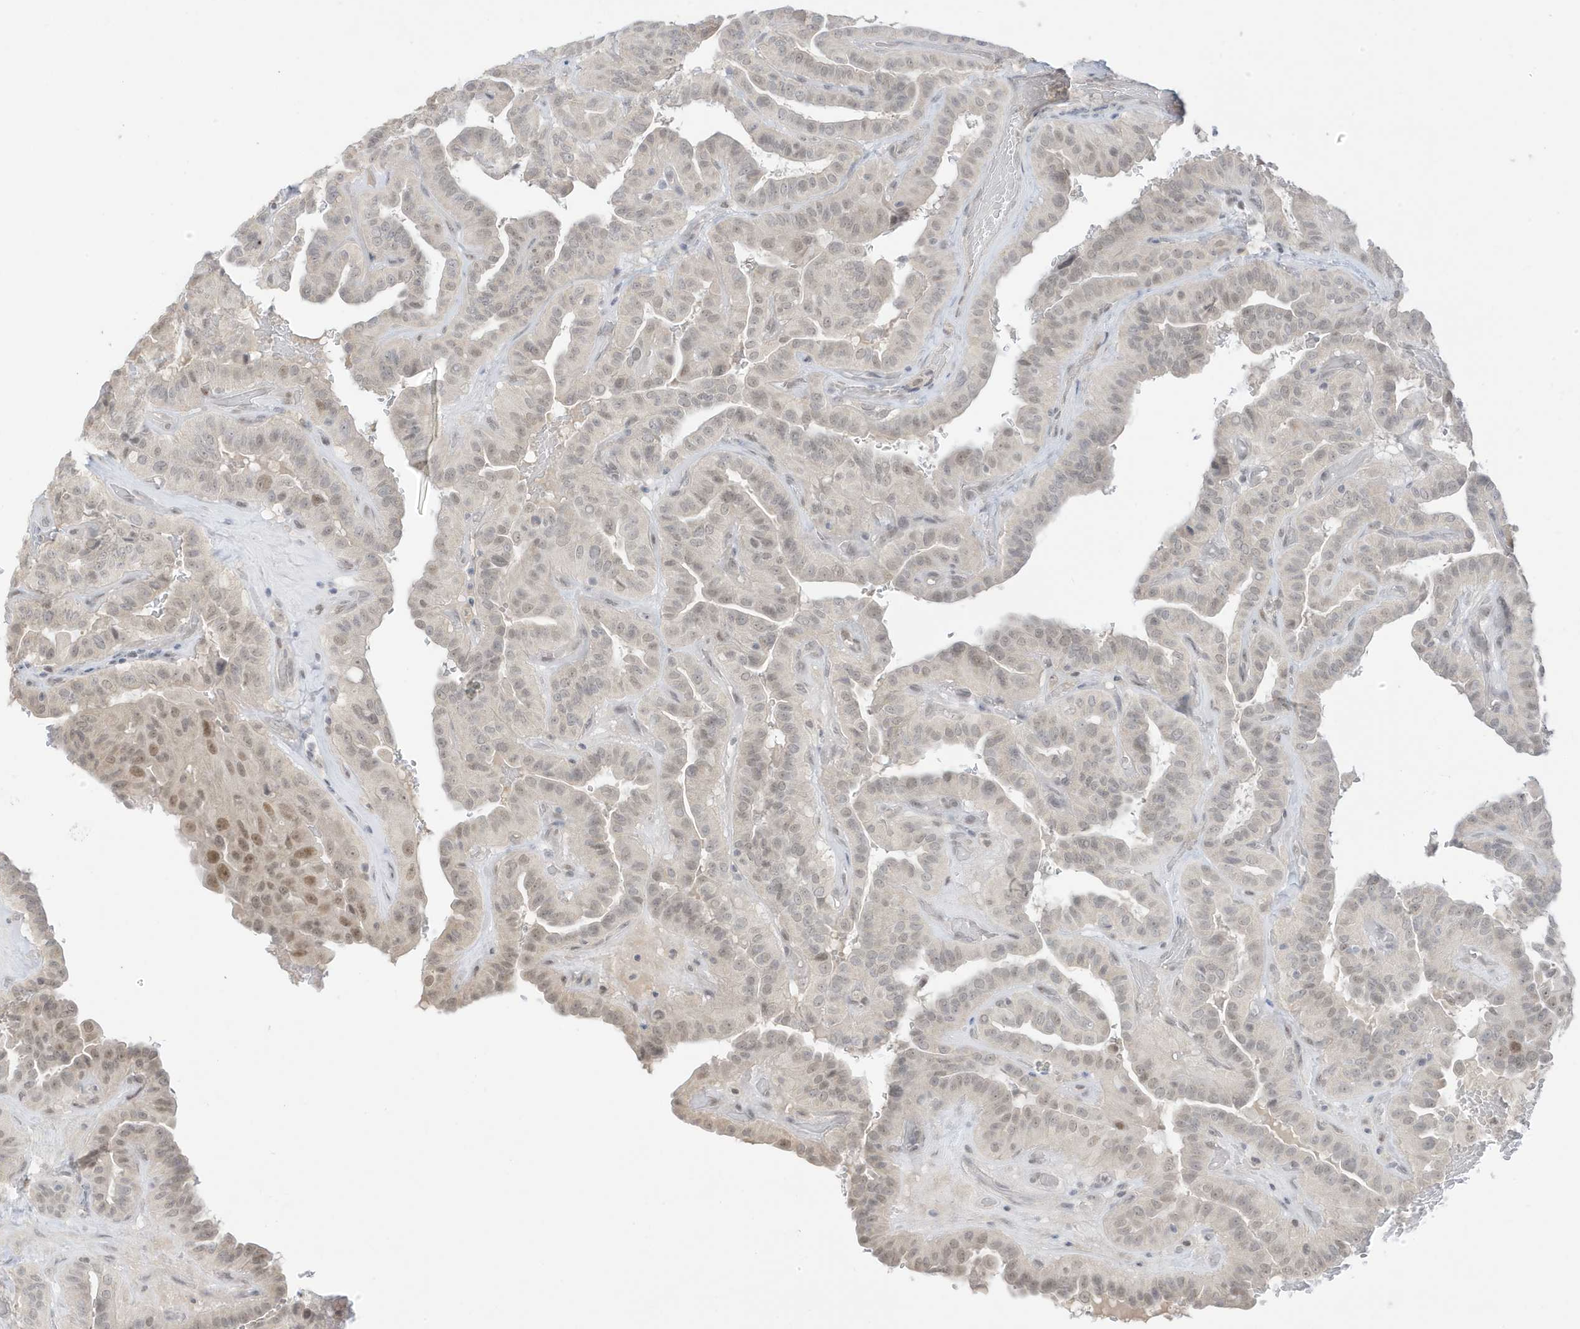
{"staining": {"intensity": "weak", "quantity": "<25%", "location": "nuclear"}, "tissue": "thyroid cancer", "cell_type": "Tumor cells", "image_type": "cancer", "snomed": [{"axis": "morphology", "description": "Papillary adenocarcinoma, NOS"}, {"axis": "topography", "description": "Thyroid gland"}], "caption": "There is no significant positivity in tumor cells of papillary adenocarcinoma (thyroid). (DAB IHC visualized using brightfield microscopy, high magnification).", "gene": "MSL3", "patient": {"sex": "male", "age": 77}}